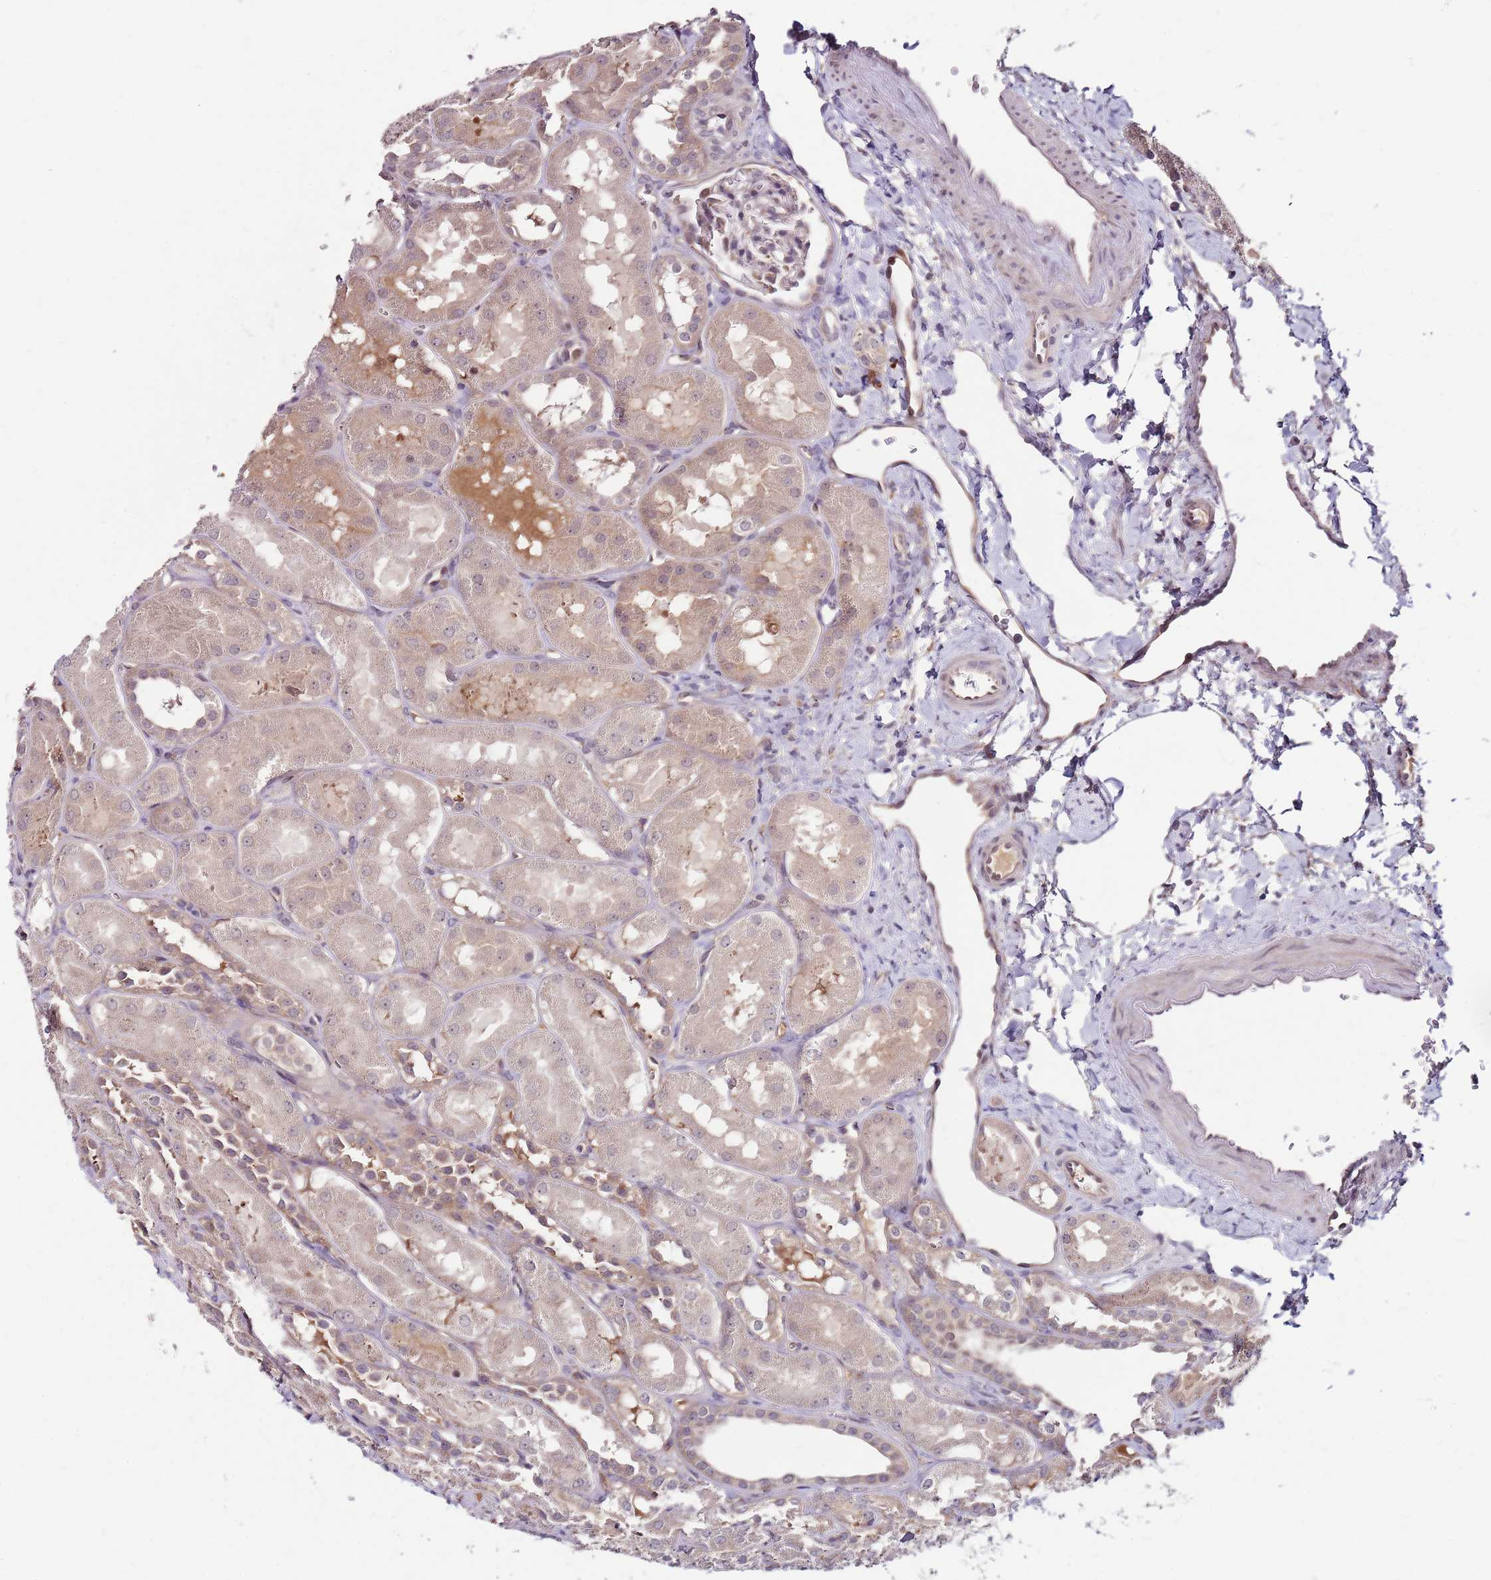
{"staining": {"intensity": "weak", "quantity": "<25%", "location": "cytoplasmic/membranous"}, "tissue": "kidney", "cell_type": "Cells in glomeruli", "image_type": "normal", "snomed": [{"axis": "morphology", "description": "Normal tissue, NOS"}, {"axis": "topography", "description": "Kidney"}, {"axis": "topography", "description": "Urinary bladder"}], "caption": "There is no significant expression in cells in glomeruli of kidney. (Stains: DAB (3,3'-diaminobenzidine) IHC with hematoxylin counter stain, Microscopy: brightfield microscopy at high magnification).", "gene": "FBXL22", "patient": {"sex": "male", "age": 16}}